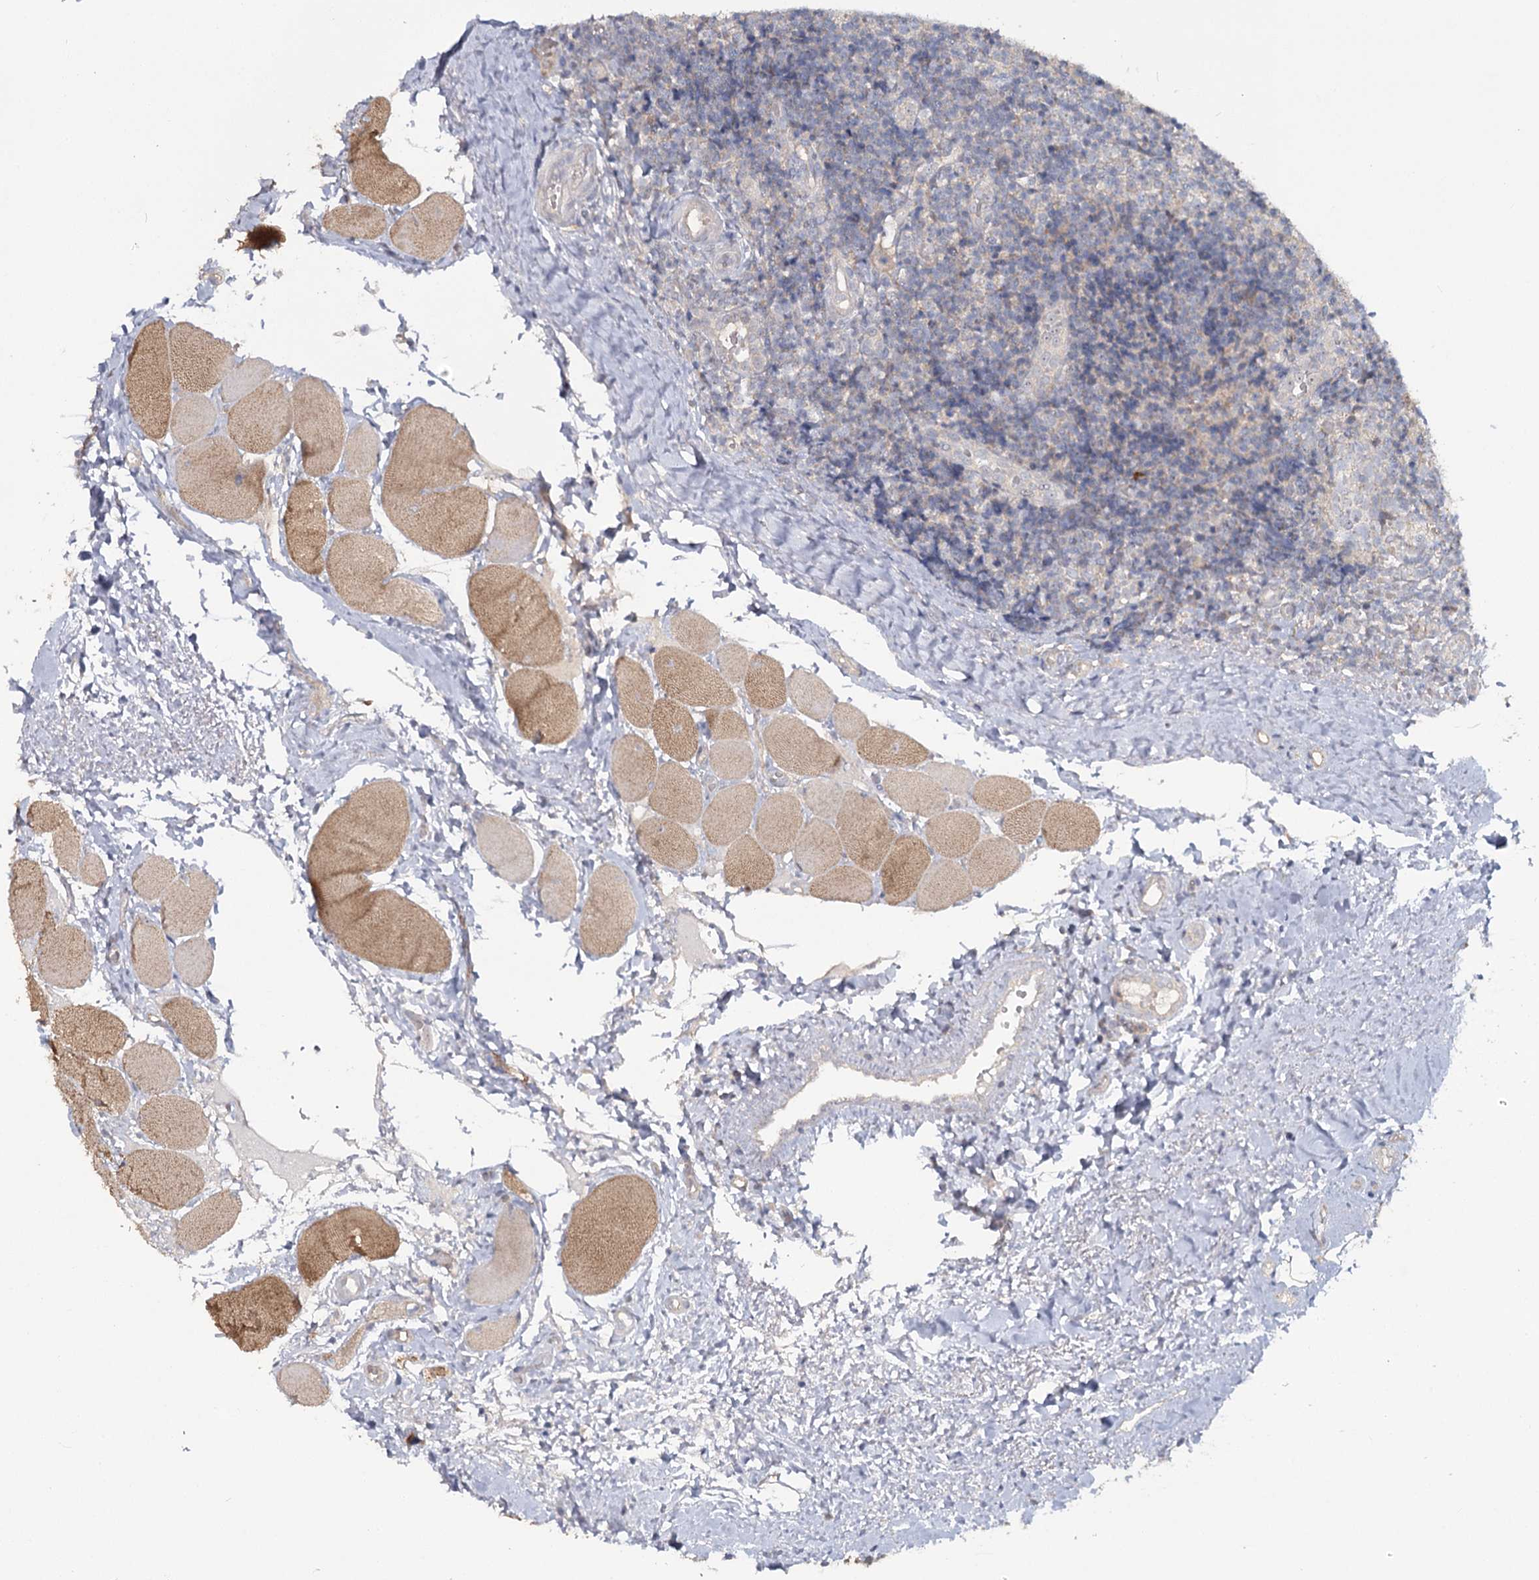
{"staining": {"intensity": "negative", "quantity": "none", "location": "none"}, "tissue": "tonsil", "cell_type": "Non-germinal center cells", "image_type": "normal", "snomed": [{"axis": "morphology", "description": "Normal tissue, NOS"}, {"axis": "topography", "description": "Tonsil"}], "caption": "DAB immunohistochemical staining of benign tonsil exhibits no significant staining in non-germinal center cells.", "gene": "ANGPTL5", "patient": {"sex": "female", "age": 19}}